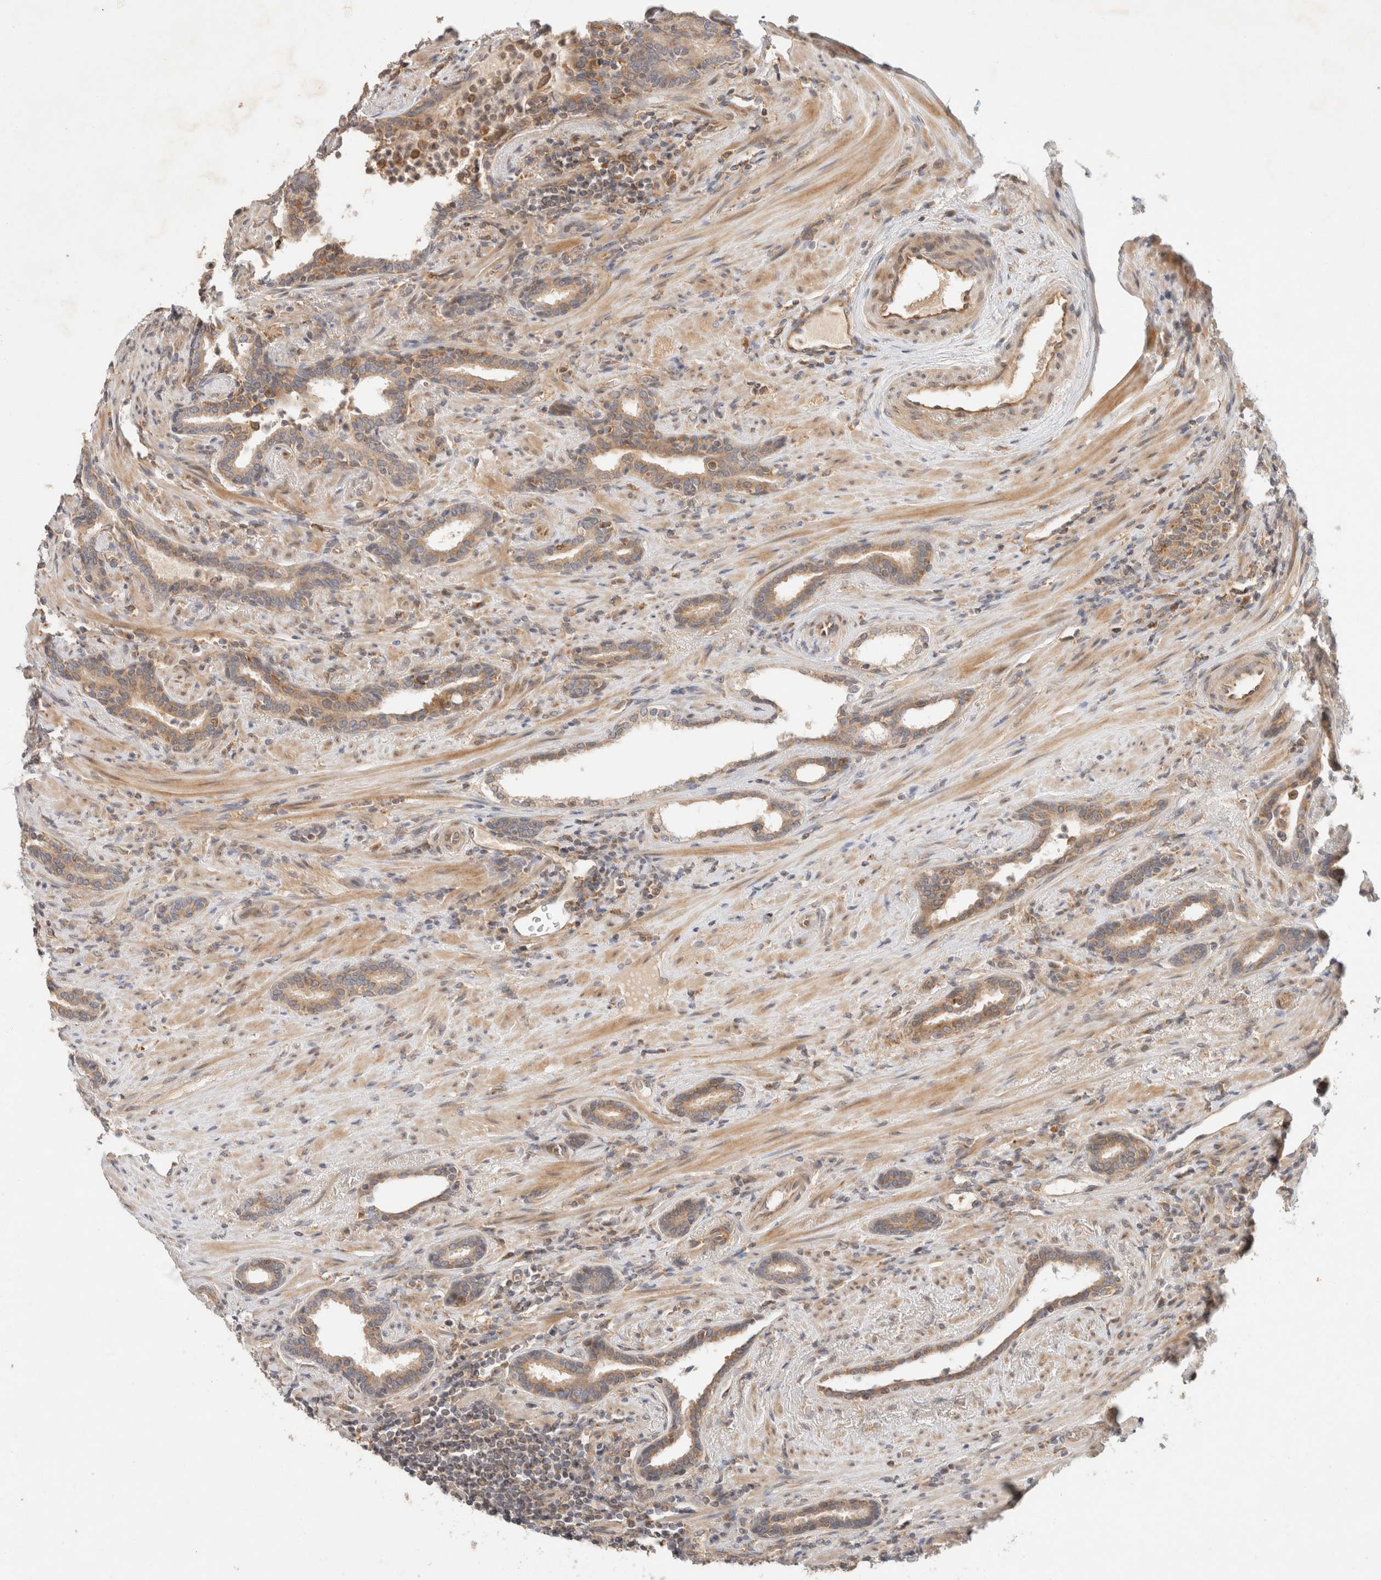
{"staining": {"intensity": "moderate", "quantity": ">75%", "location": "cytoplasmic/membranous"}, "tissue": "prostate cancer", "cell_type": "Tumor cells", "image_type": "cancer", "snomed": [{"axis": "morphology", "description": "Adenocarcinoma, High grade"}, {"axis": "topography", "description": "Prostate"}], "caption": "This is an image of immunohistochemistry staining of prostate adenocarcinoma (high-grade), which shows moderate staining in the cytoplasmic/membranous of tumor cells.", "gene": "TACC1", "patient": {"sex": "male", "age": 71}}